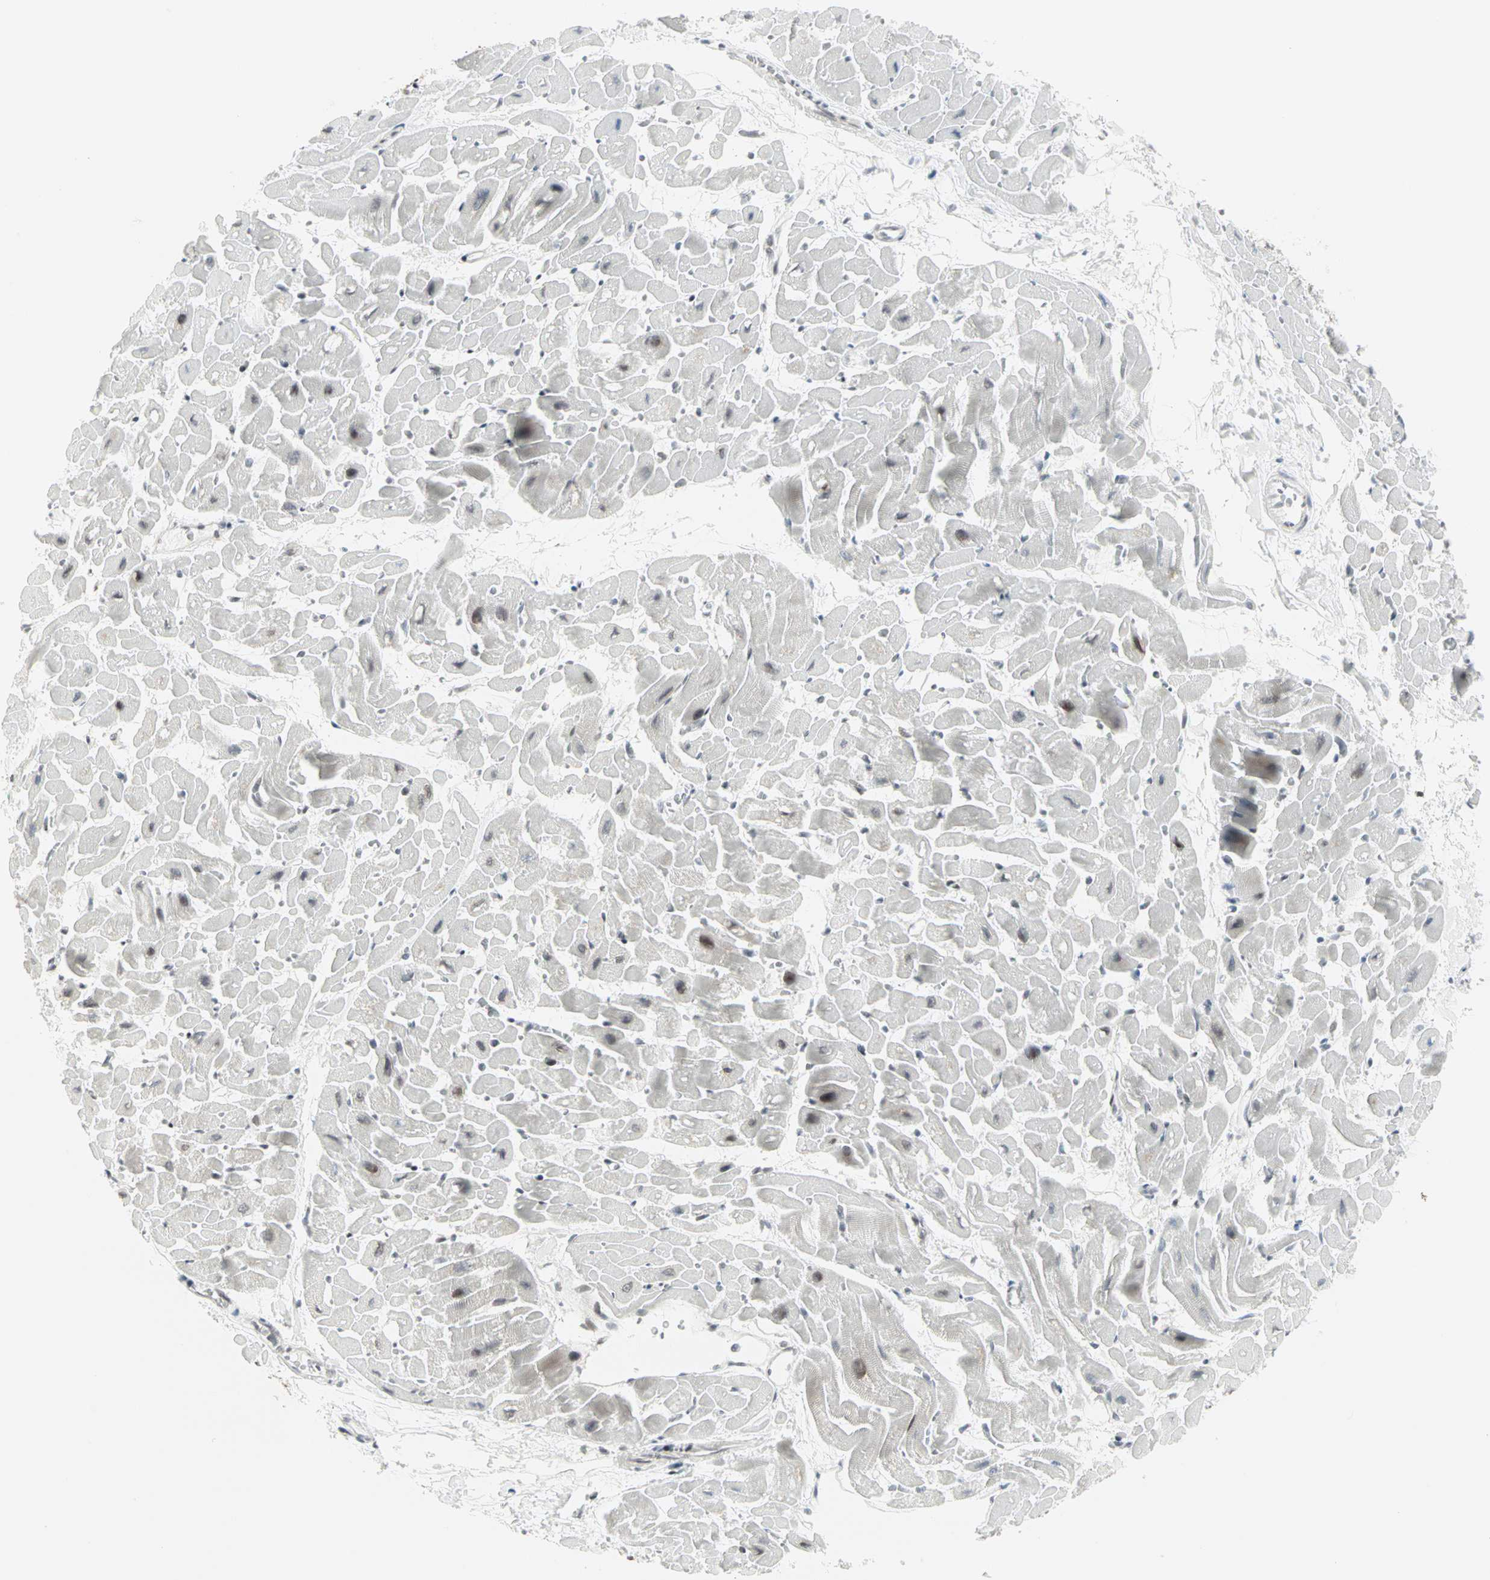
{"staining": {"intensity": "moderate", "quantity": "<25%", "location": "nuclear"}, "tissue": "heart muscle", "cell_type": "Cardiomyocytes", "image_type": "normal", "snomed": [{"axis": "morphology", "description": "Normal tissue, NOS"}, {"axis": "topography", "description": "Heart"}], "caption": "About <25% of cardiomyocytes in benign heart muscle display moderate nuclear protein staining as visualized by brown immunohistochemical staining.", "gene": "CBLC", "patient": {"sex": "male", "age": 45}}